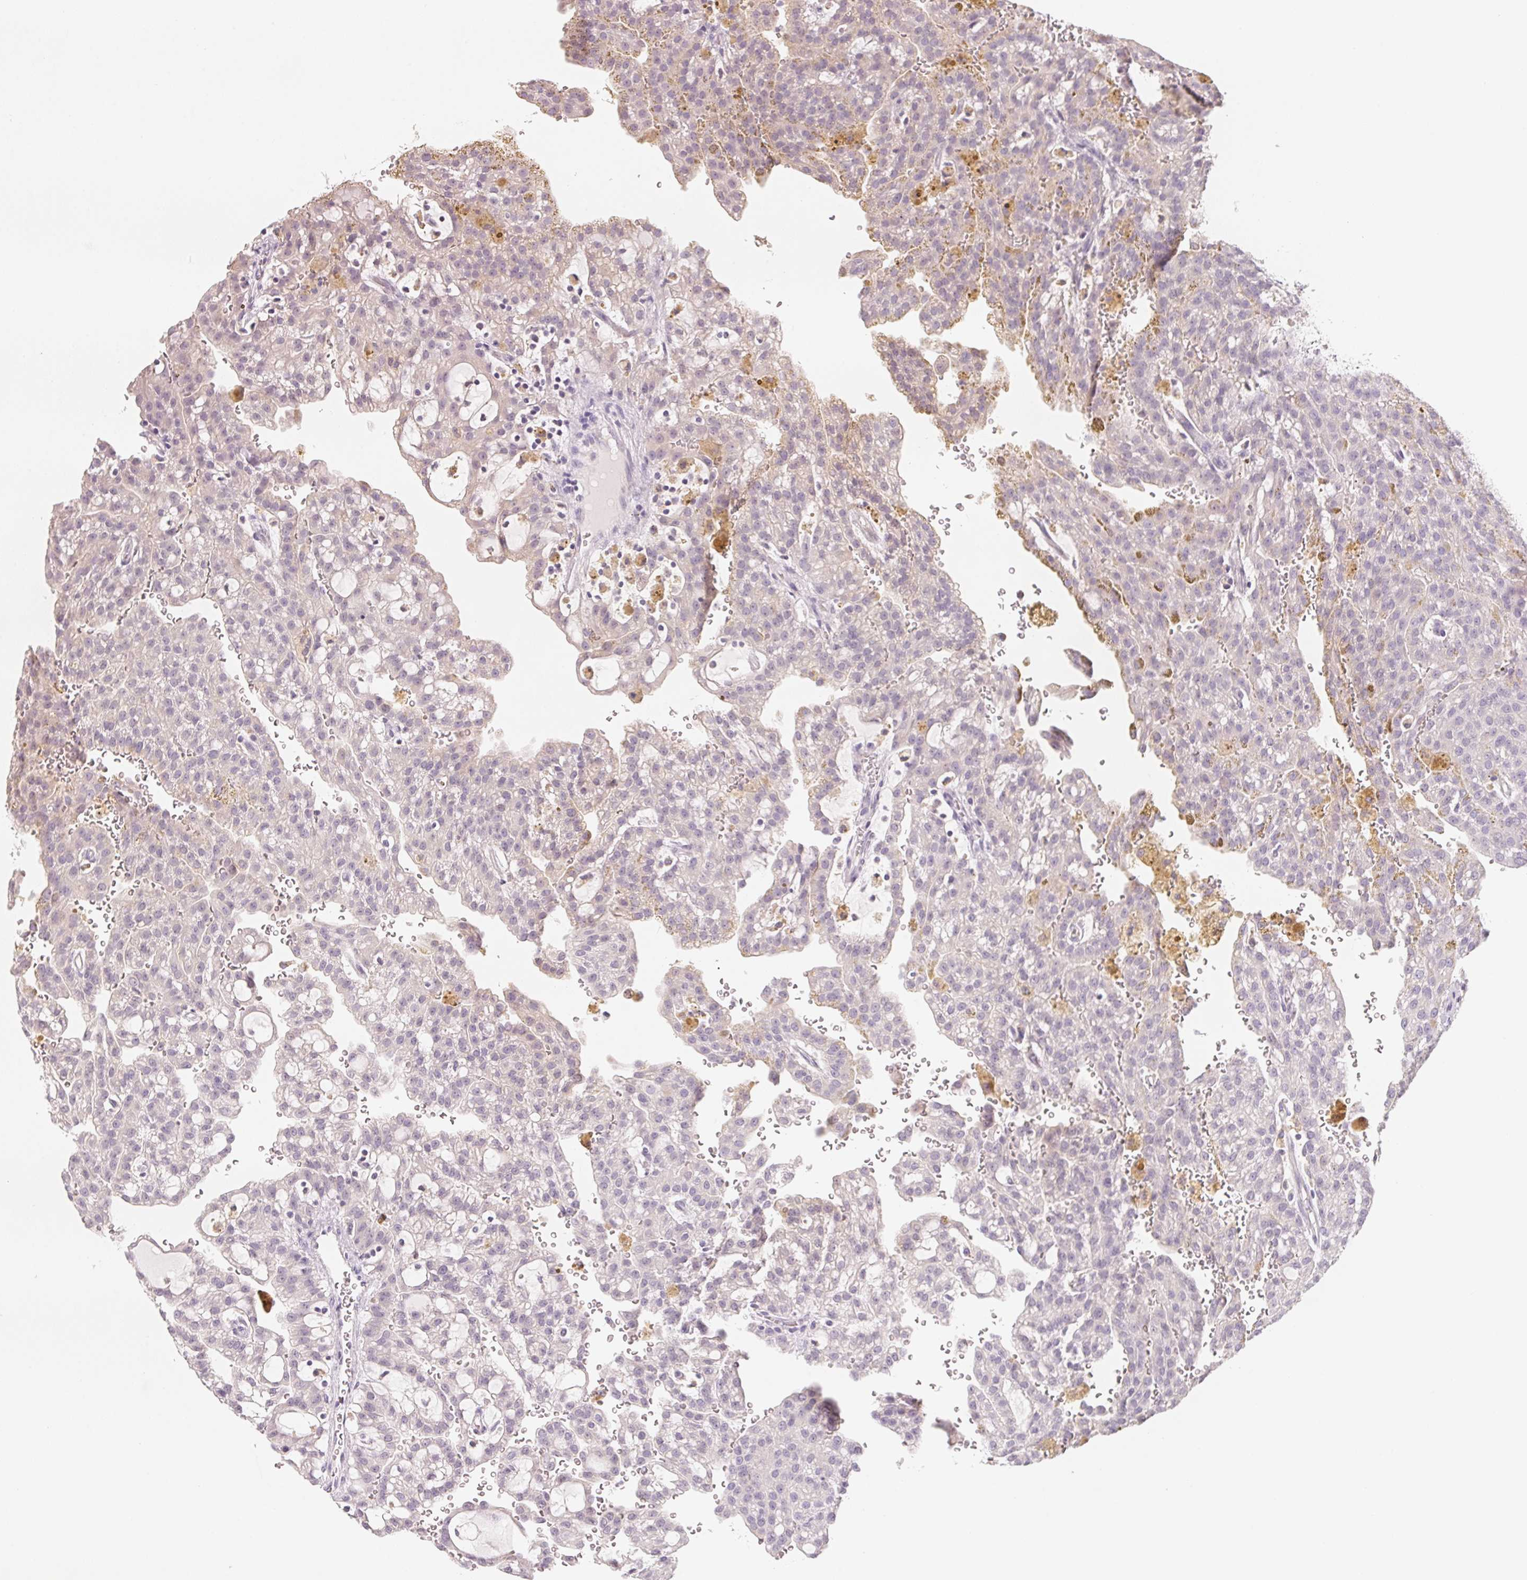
{"staining": {"intensity": "negative", "quantity": "none", "location": "none"}, "tissue": "renal cancer", "cell_type": "Tumor cells", "image_type": "cancer", "snomed": [{"axis": "morphology", "description": "Adenocarcinoma, NOS"}, {"axis": "topography", "description": "Kidney"}], "caption": "DAB immunohistochemical staining of renal cancer (adenocarcinoma) reveals no significant staining in tumor cells.", "gene": "CFAP276", "patient": {"sex": "male", "age": 63}}